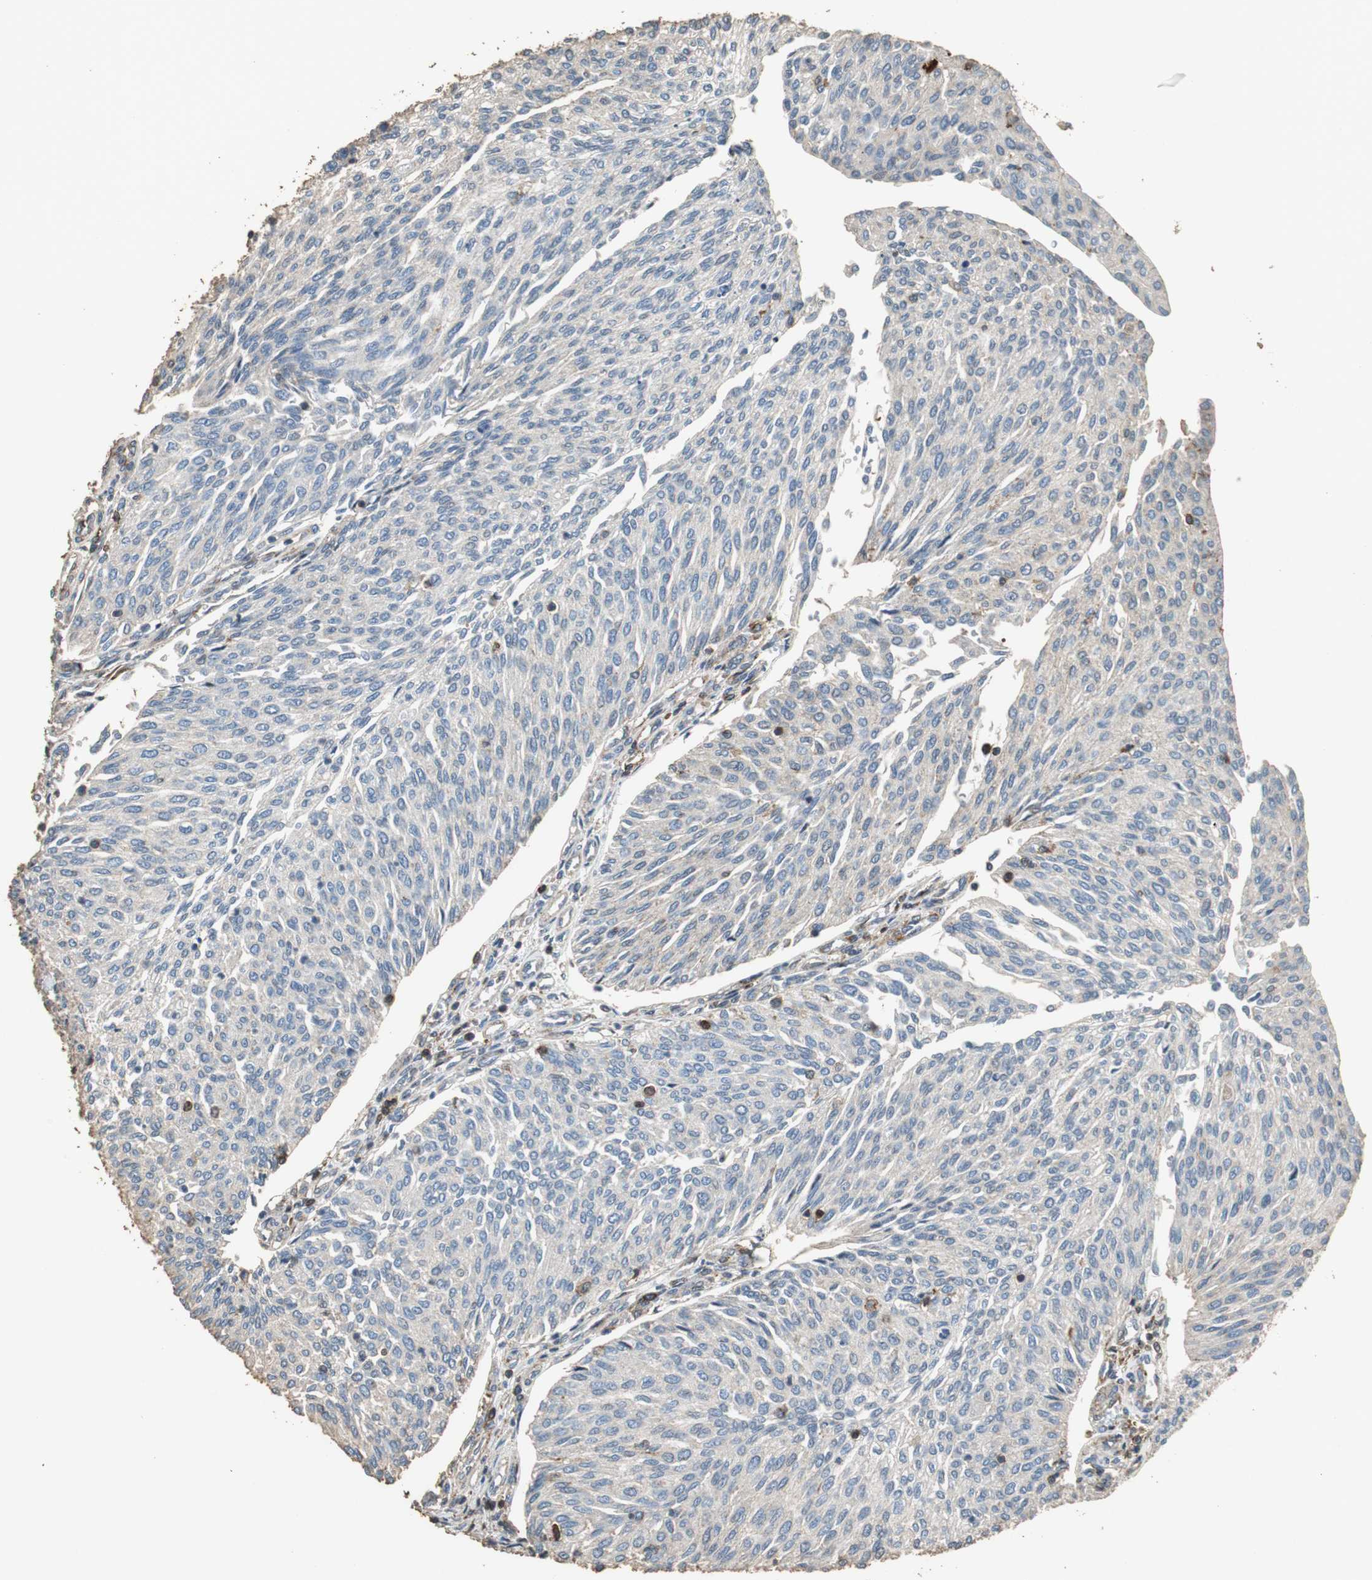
{"staining": {"intensity": "negative", "quantity": "none", "location": "none"}, "tissue": "urothelial cancer", "cell_type": "Tumor cells", "image_type": "cancer", "snomed": [{"axis": "morphology", "description": "Urothelial carcinoma, Low grade"}, {"axis": "topography", "description": "Urinary bladder"}], "caption": "An immunohistochemistry (IHC) histopathology image of urothelial cancer is shown. There is no staining in tumor cells of urothelial cancer.", "gene": "PRKRA", "patient": {"sex": "female", "age": 79}}